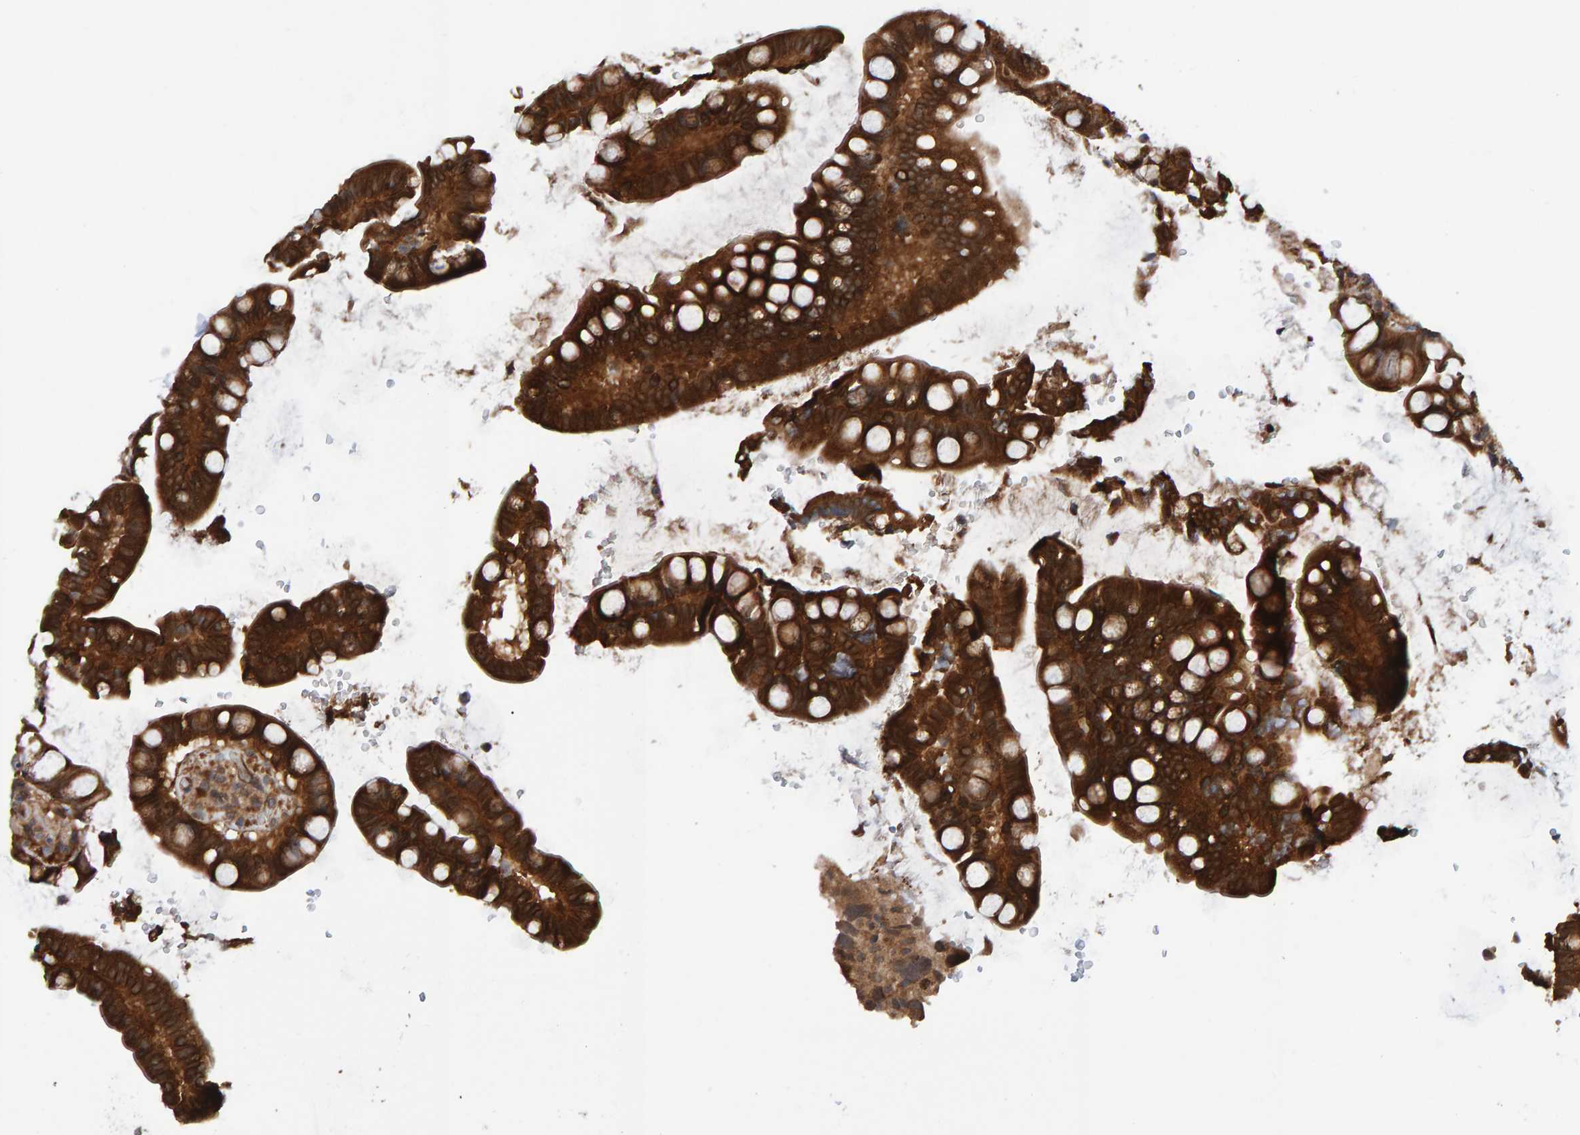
{"staining": {"intensity": "strong", "quantity": ">75%", "location": "cytoplasmic/membranous"}, "tissue": "small intestine", "cell_type": "Glandular cells", "image_type": "normal", "snomed": [{"axis": "morphology", "description": "Normal tissue, NOS"}, {"axis": "topography", "description": "Smooth muscle"}, {"axis": "topography", "description": "Small intestine"}], "caption": "DAB immunohistochemical staining of normal small intestine demonstrates strong cytoplasmic/membranous protein expression in about >75% of glandular cells.", "gene": "SCRN2", "patient": {"sex": "female", "age": 84}}